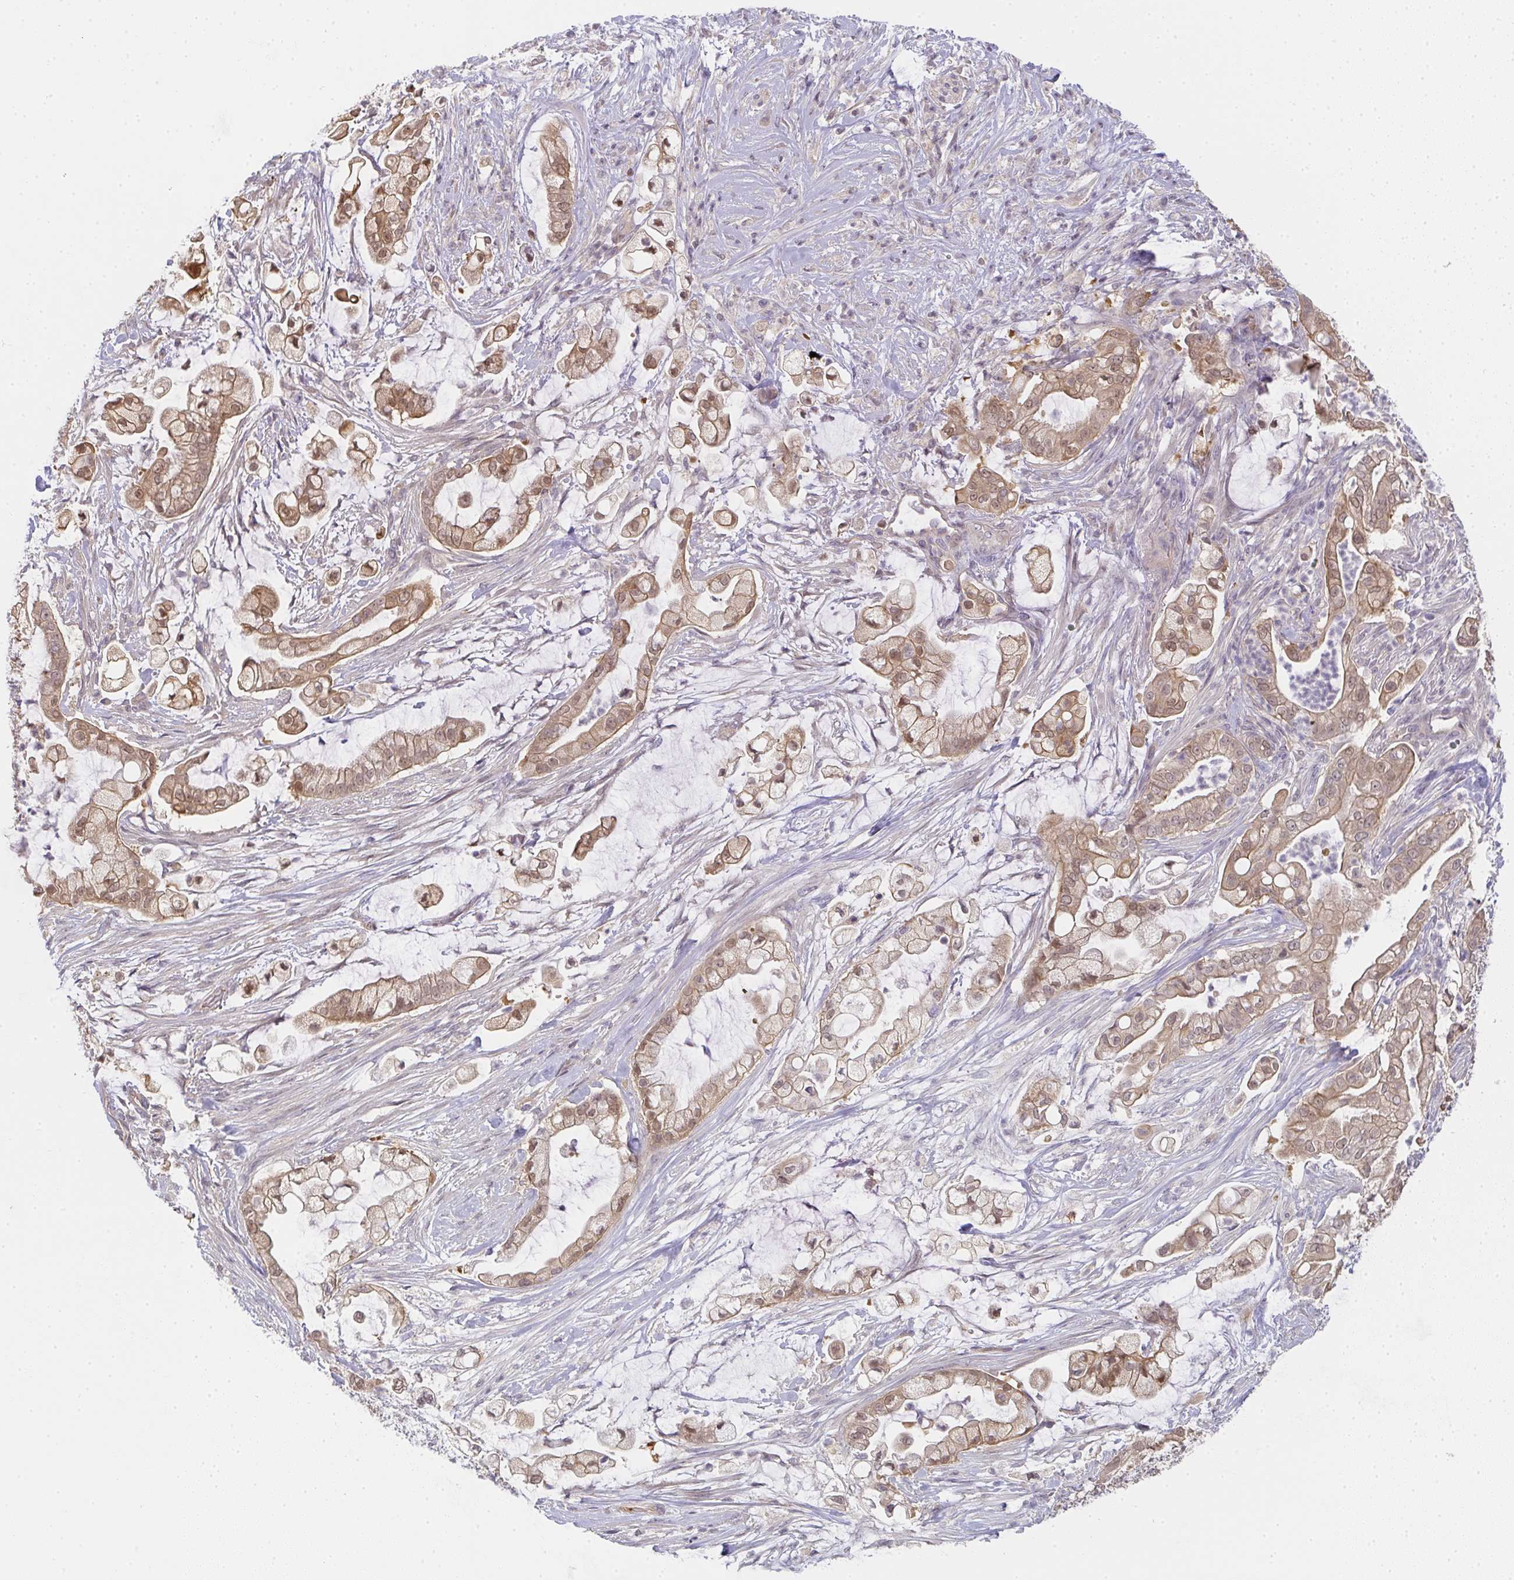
{"staining": {"intensity": "moderate", "quantity": ">75%", "location": "cytoplasmic/membranous,nuclear"}, "tissue": "pancreatic cancer", "cell_type": "Tumor cells", "image_type": "cancer", "snomed": [{"axis": "morphology", "description": "Adenocarcinoma, NOS"}, {"axis": "topography", "description": "Pancreas"}], "caption": "Pancreatic cancer stained with DAB IHC demonstrates medium levels of moderate cytoplasmic/membranous and nuclear expression in about >75% of tumor cells.", "gene": "GSDMB", "patient": {"sex": "female", "age": 69}}